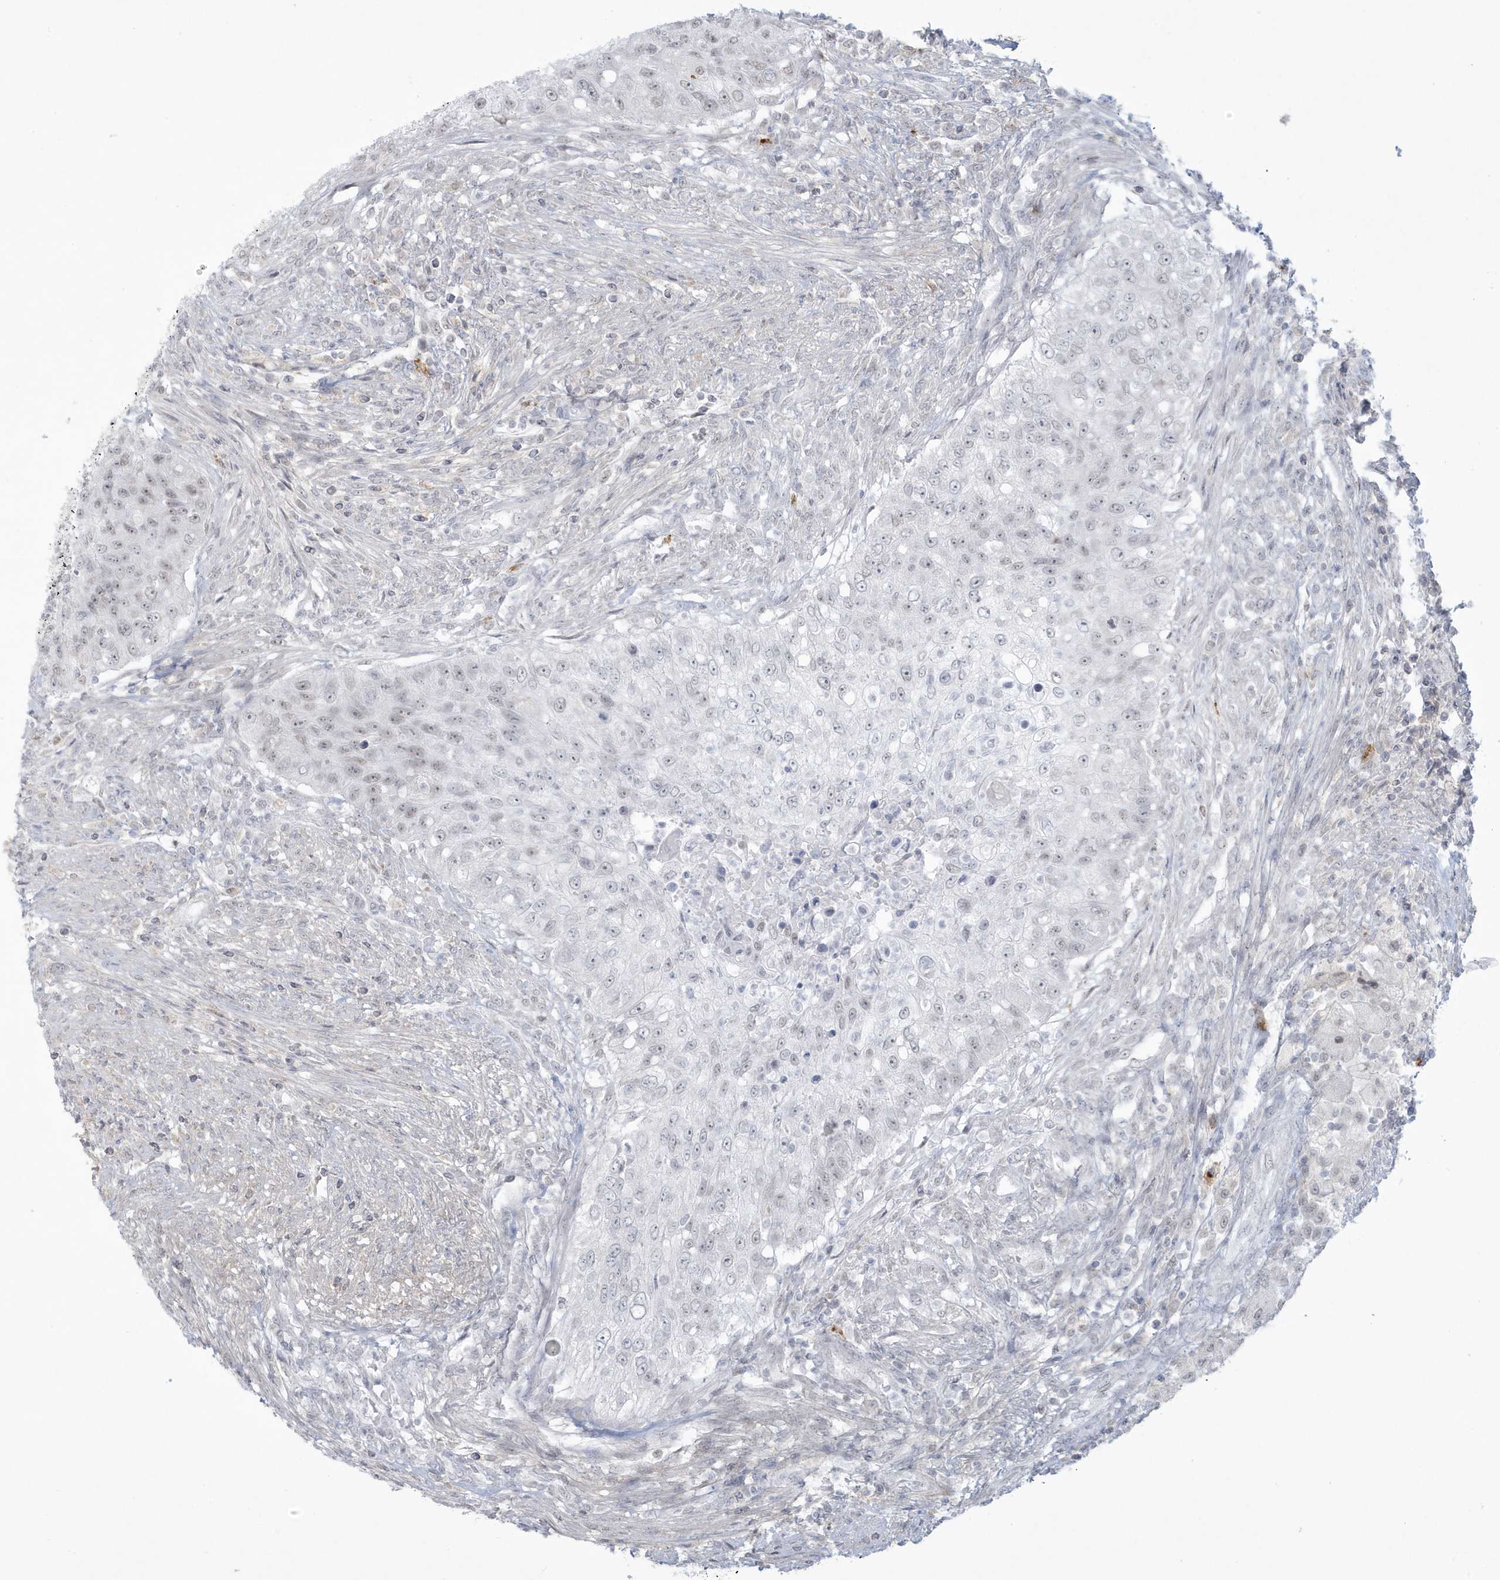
{"staining": {"intensity": "negative", "quantity": "none", "location": "none"}, "tissue": "urothelial cancer", "cell_type": "Tumor cells", "image_type": "cancer", "snomed": [{"axis": "morphology", "description": "Urothelial carcinoma, High grade"}, {"axis": "topography", "description": "Urinary bladder"}], "caption": "This photomicrograph is of high-grade urothelial carcinoma stained with IHC to label a protein in brown with the nuclei are counter-stained blue. There is no expression in tumor cells. (DAB IHC with hematoxylin counter stain).", "gene": "HERC6", "patient": {"sex": "female", "age": 60}}